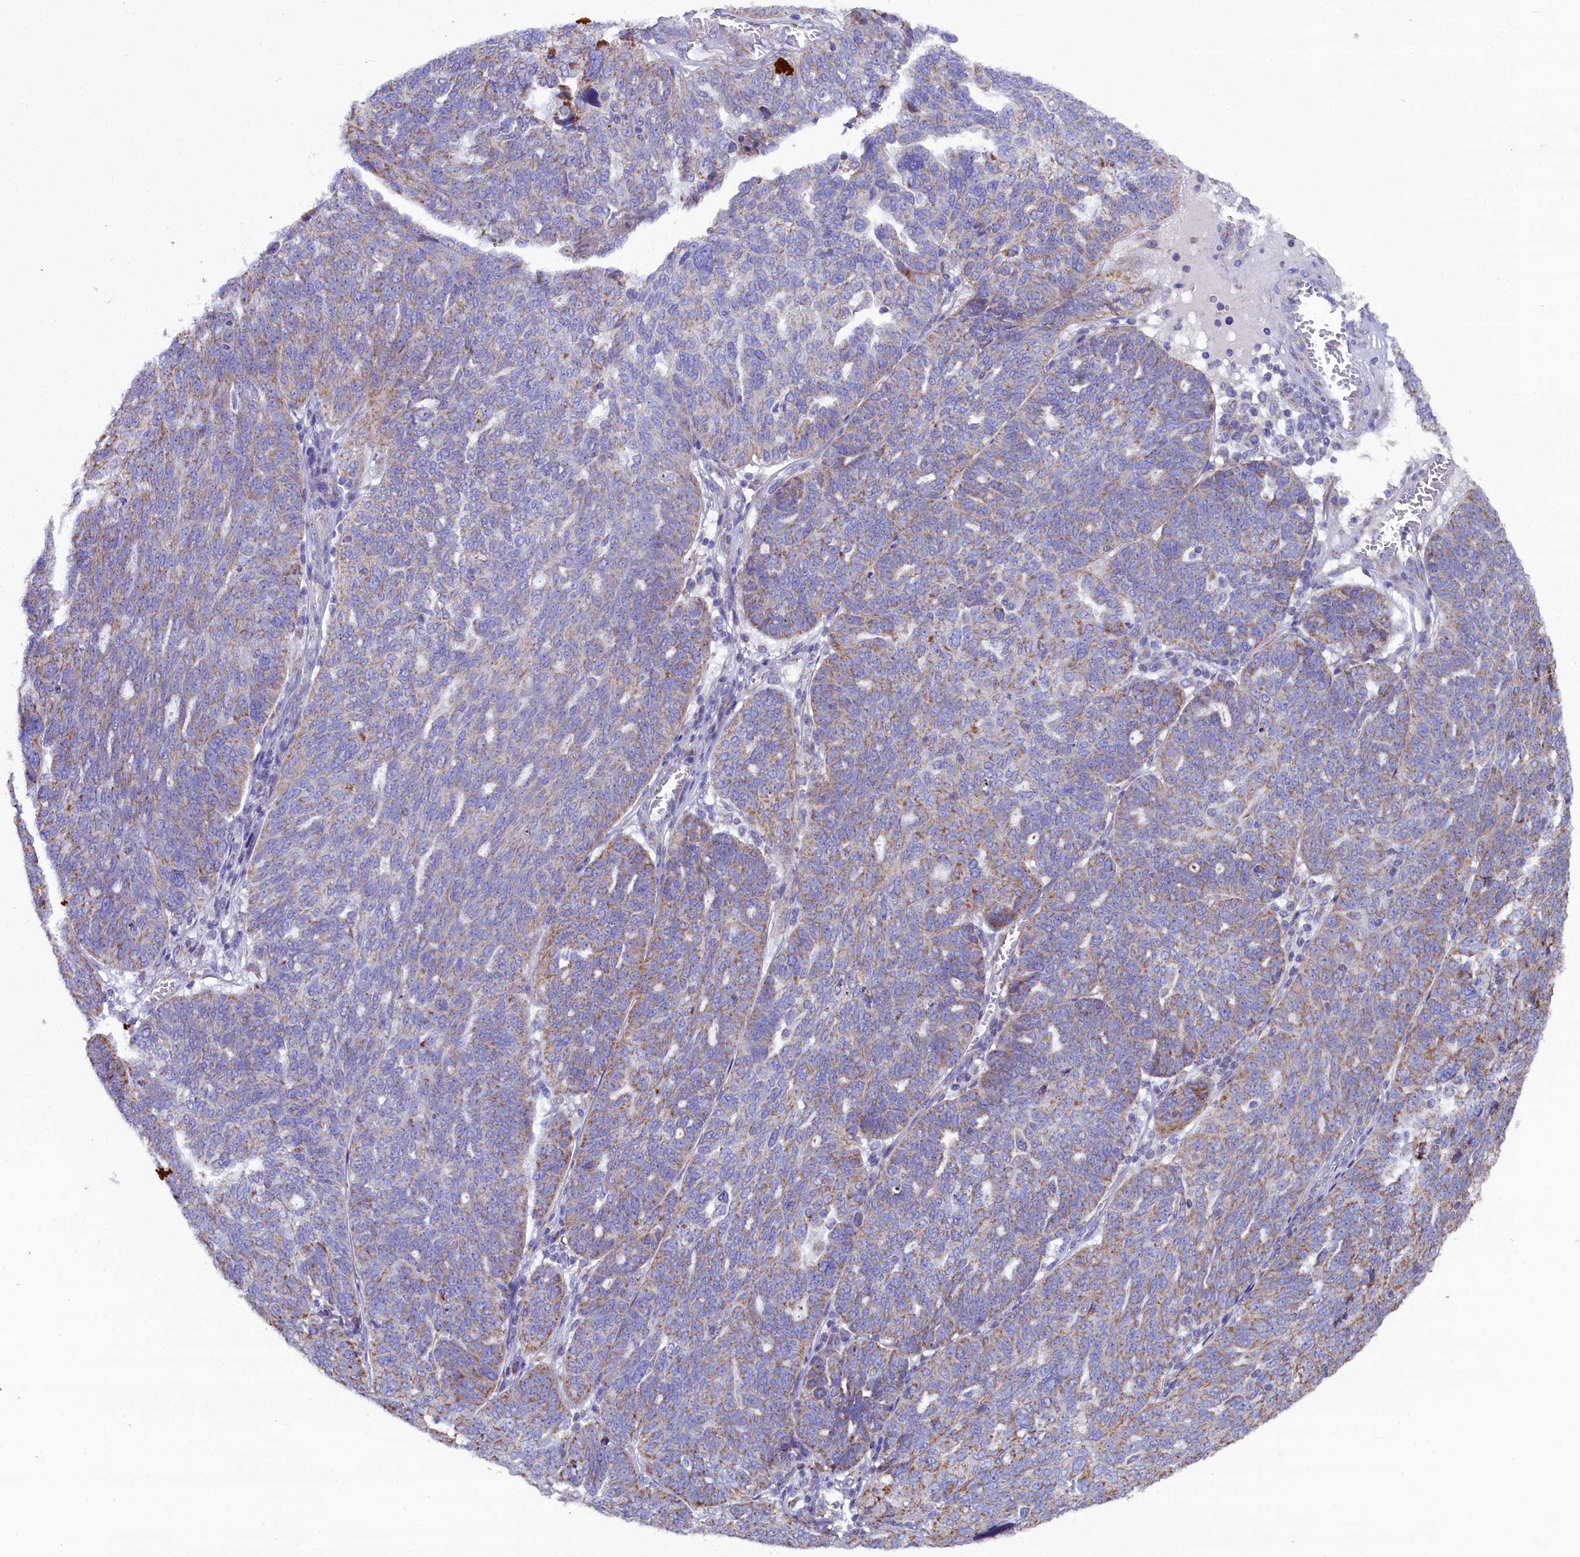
{"staining": {"intensity": "moderate", "quantity": "25%-75%", "location": "cytoplasmic/membranous"}, "tissue": "ovarian cancer", "cell_type": "Tumor cells", "image_type": "cancer", "snomed": [{"axis": "morphology", "description": "Cystadenocarcinoma, serous, NOS"}, {"axis": "topography", "description": "Ovary"}], "caption": "There is medium levels of moderate cytoplasmic/membranous expression in tumor cells of ovarian cancer (serous cystadenocarcinoma), as demonstrated by immunohistochemical staining (brown color).", "gene": "ZSWIM1", "patient": {"sex": "female", "age": 59}}